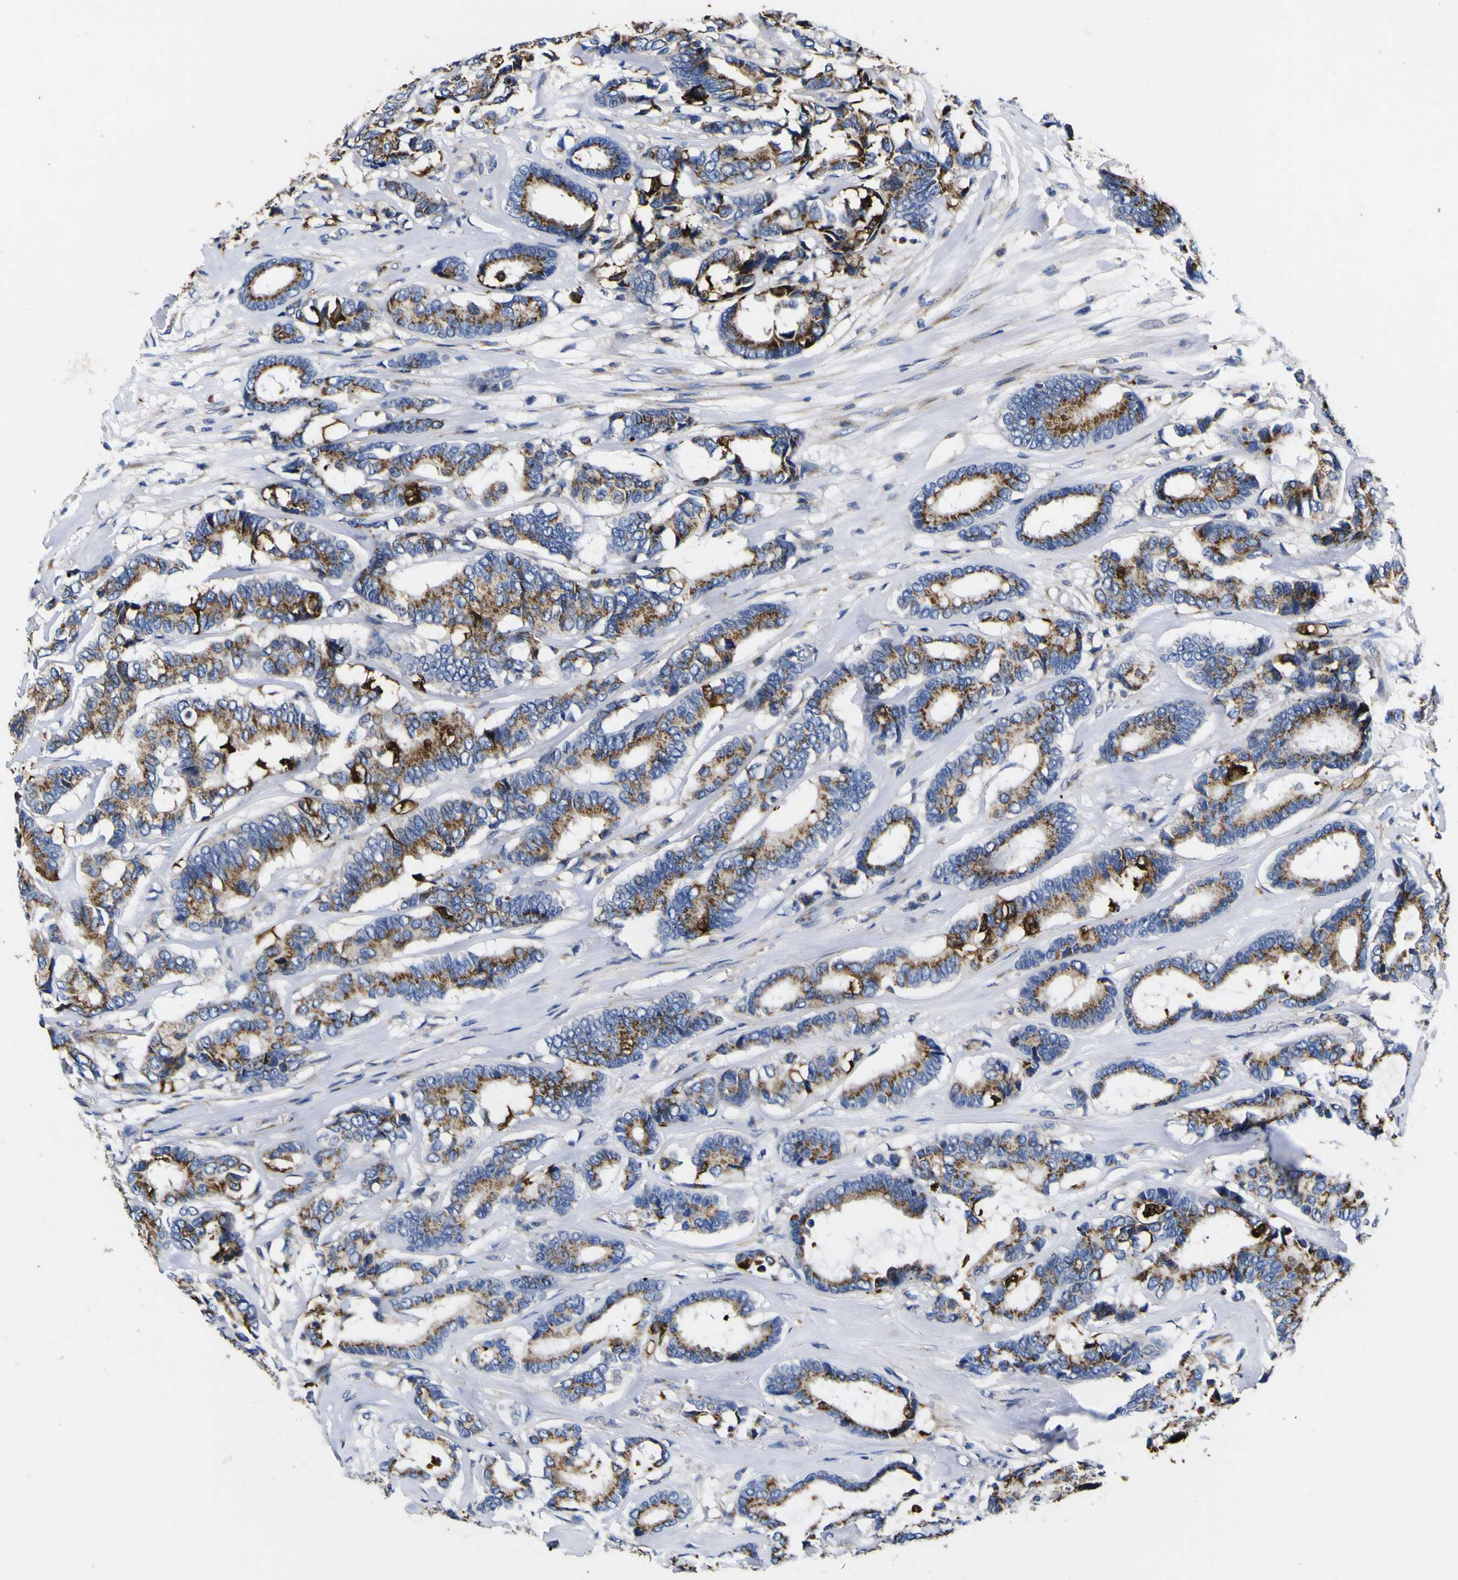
{"staining": {"intensity": "strong", "quantity": ">75%", "location": "cytoplasmic/membranous"}, "tissue": "breast cancer", "cell_type": "Tumor cells", "image_type": "cancer", "snomed": [{"axis": "morphology", "description": "Duct carcinoma"}, {"axis": "topography", "description": "Breast"}], "caption": "About >75% of tumor cells in breast intraductal carcinoma exhibit strong cytoplasmic/membranous protein positivity as visualized by brown immunohistochemical staining.", "gene": "COA1", "patient": {"sex": "female", "age": 87}}